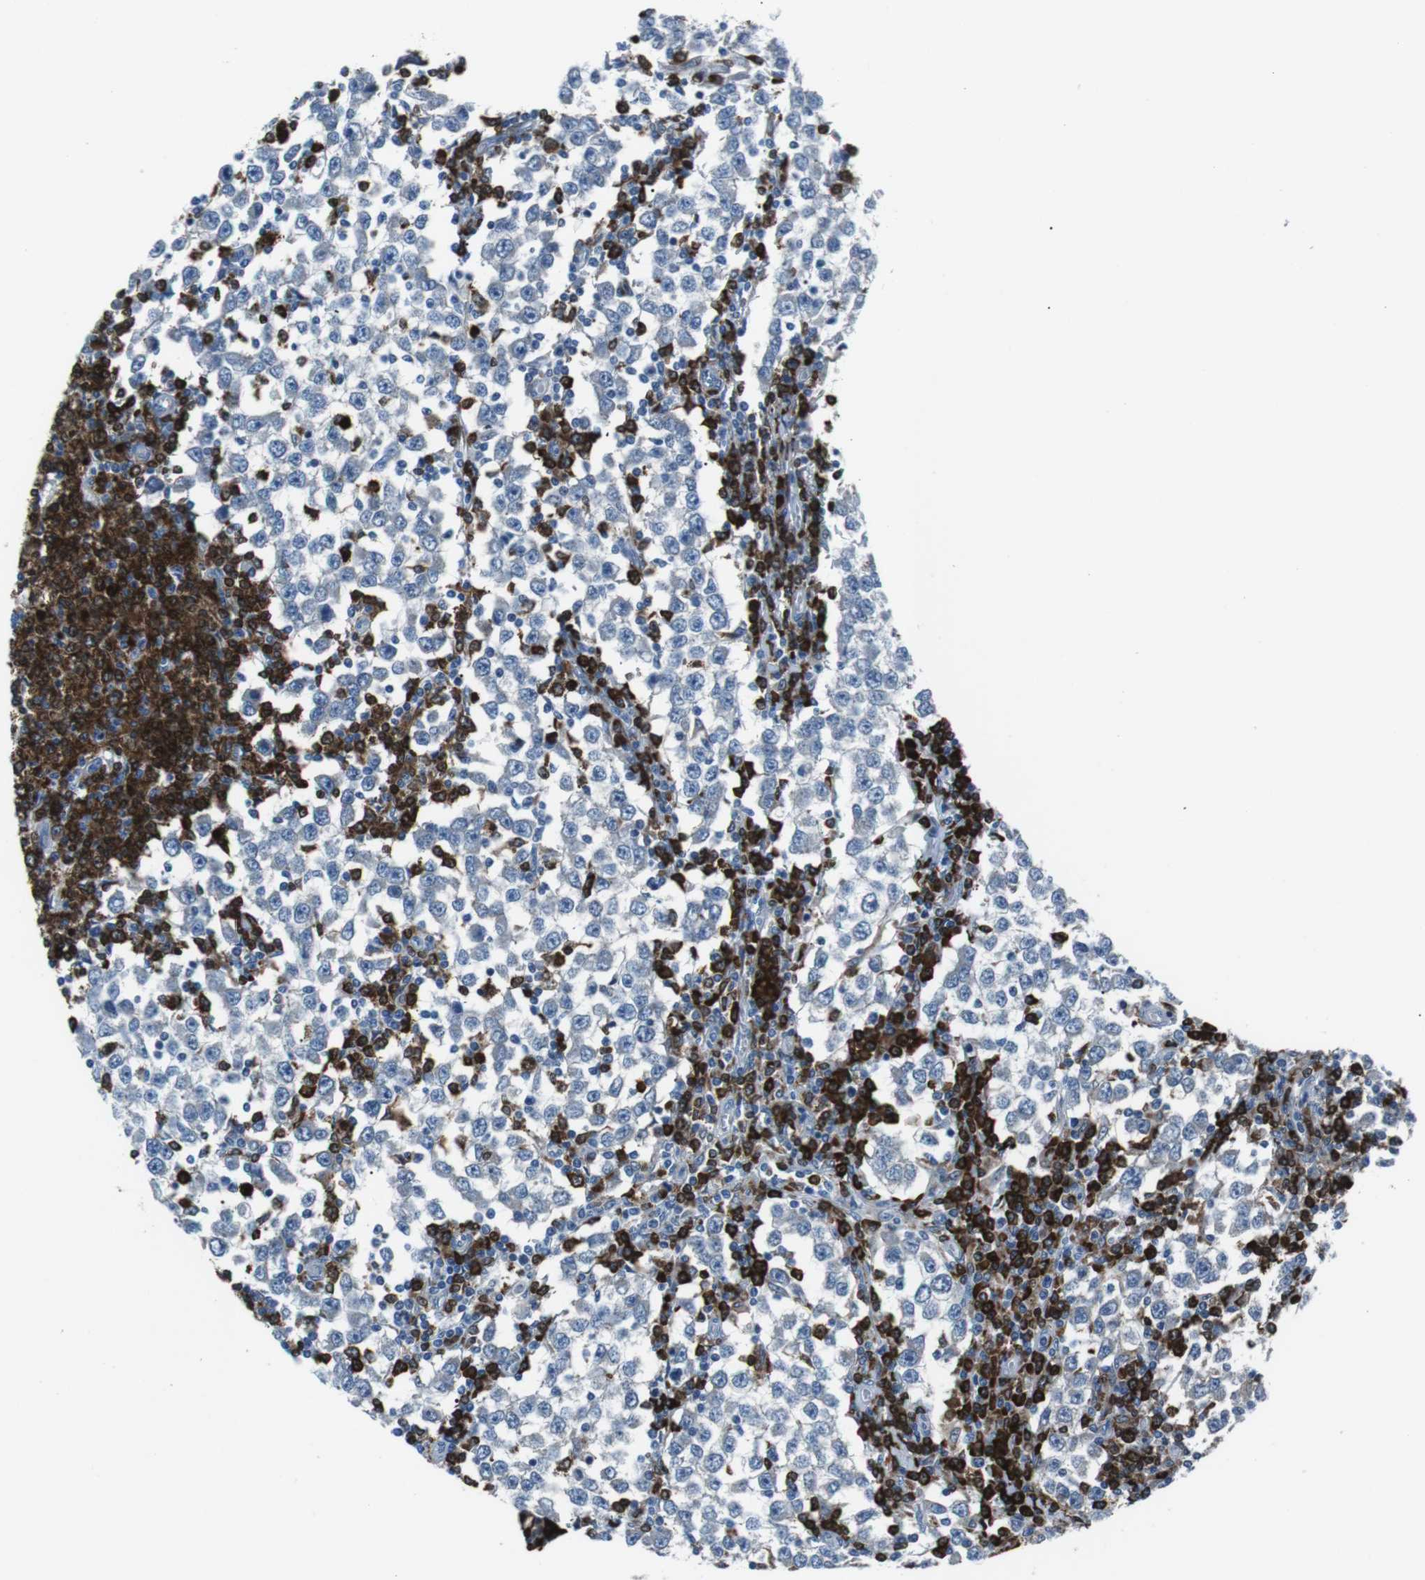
{"staining": {"intensity": "negative", "quantity": "none", "location": "none"}, "tissue": "testis cancer", "cell_type": "Tumor cells", "image_type": "cancer", "snomed": [{"axis": "morphology", "description": "Seminoma, NOS"}, {"axis": "topography", "description": "Testis"}], "caption": "Tumor cells are negative for protein expression in human testis cancer (seminoma). Nuclei are stained in blue.", "gene": "BLNK", "patient": {"sex": "male", "age": 65}}